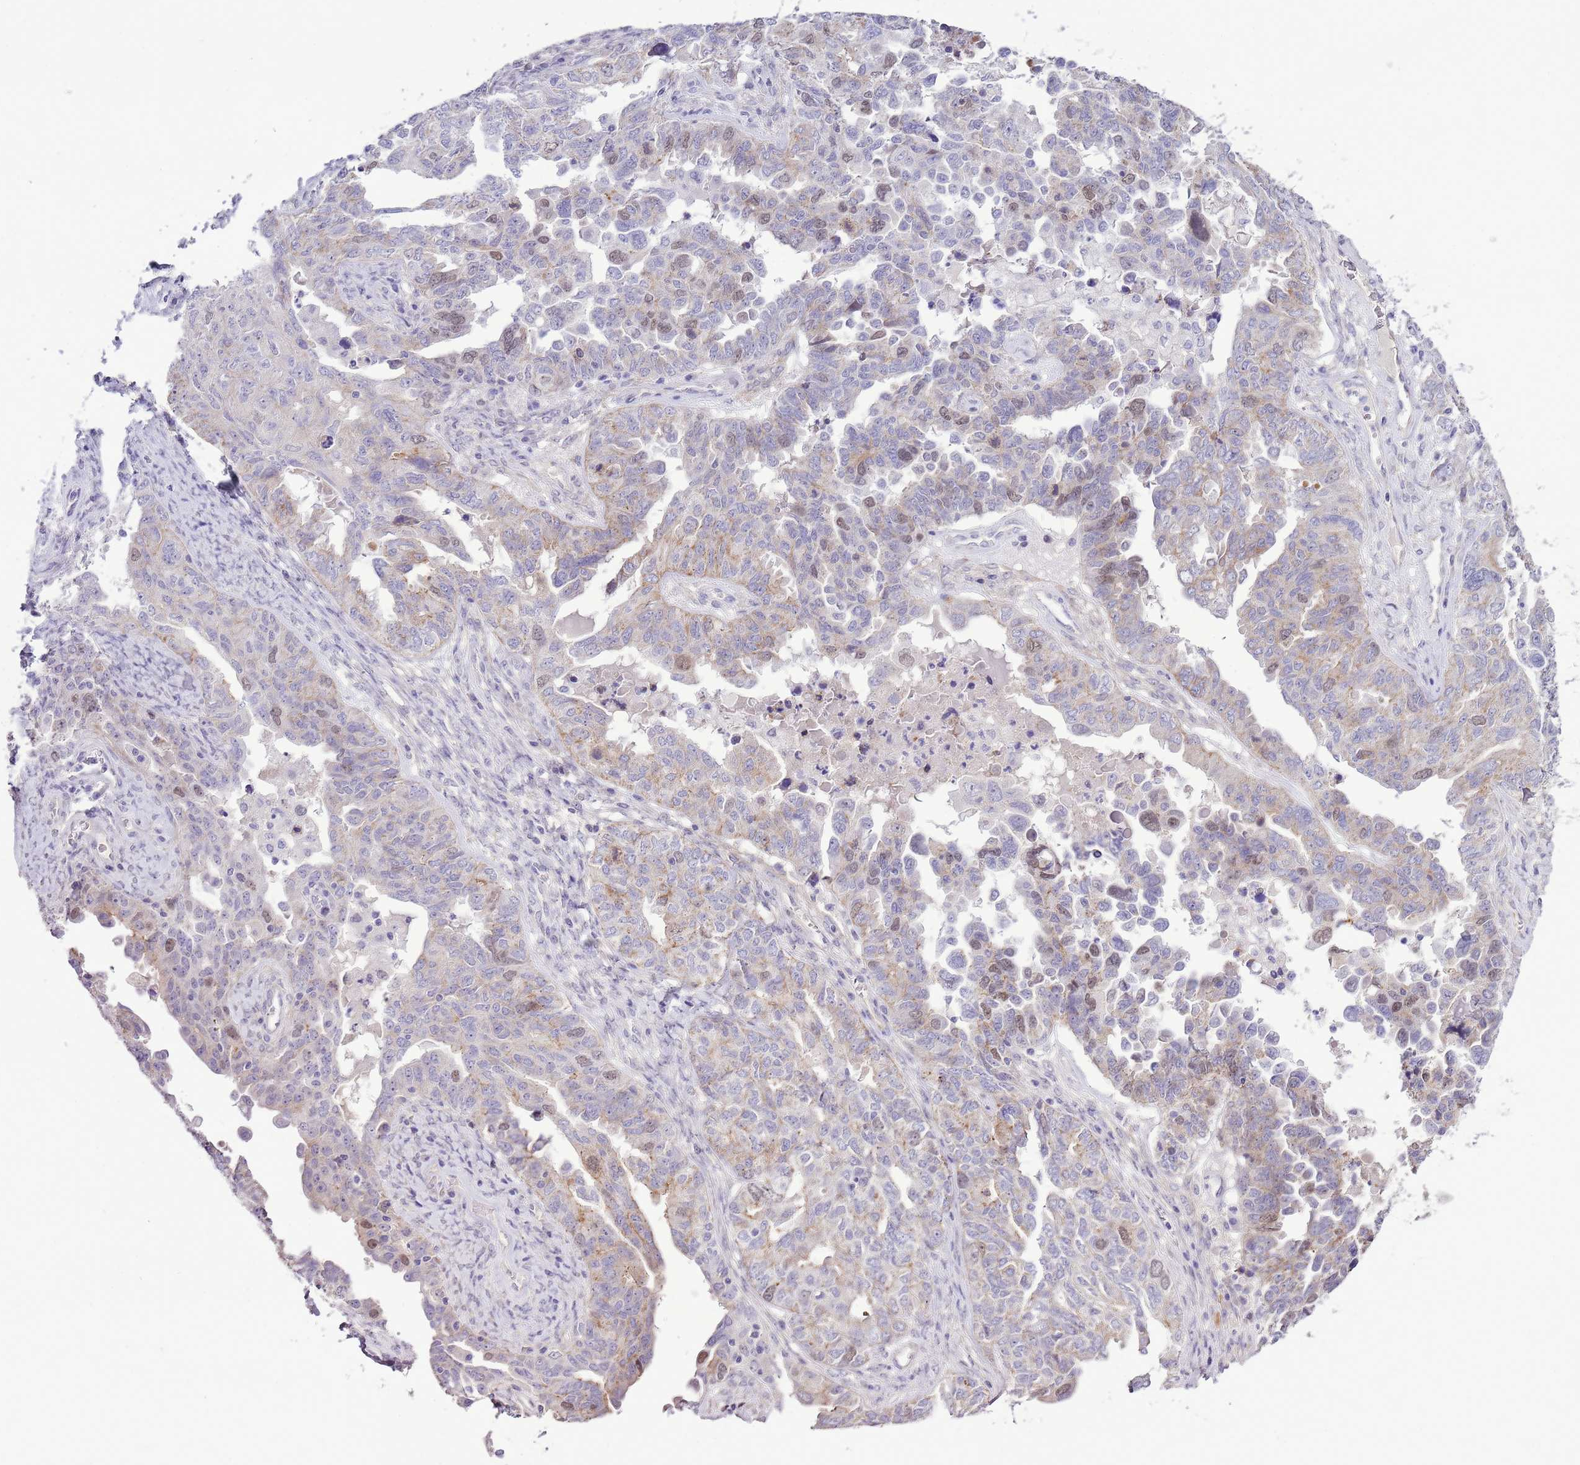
{"staining": {"intensity": "weak", "quantity": "<25%", "location": "nuclear"}, "tissue": "ovarian cancer", "cell_type": "Tumor cells", "image_type": "cancer", "snomed": [{"axis": "morphology", "description": "Carcinoma, endometroid"}, {"axis": "topography", "description": "Ovary"}], "caption": "Ovarian cancer (endometroid carcinoma) was stained to show a protein in brown. There is no significant staining in tumor cells.", "gene": "FBRSL1", "patient": {"sex": "female", "age": 62}}